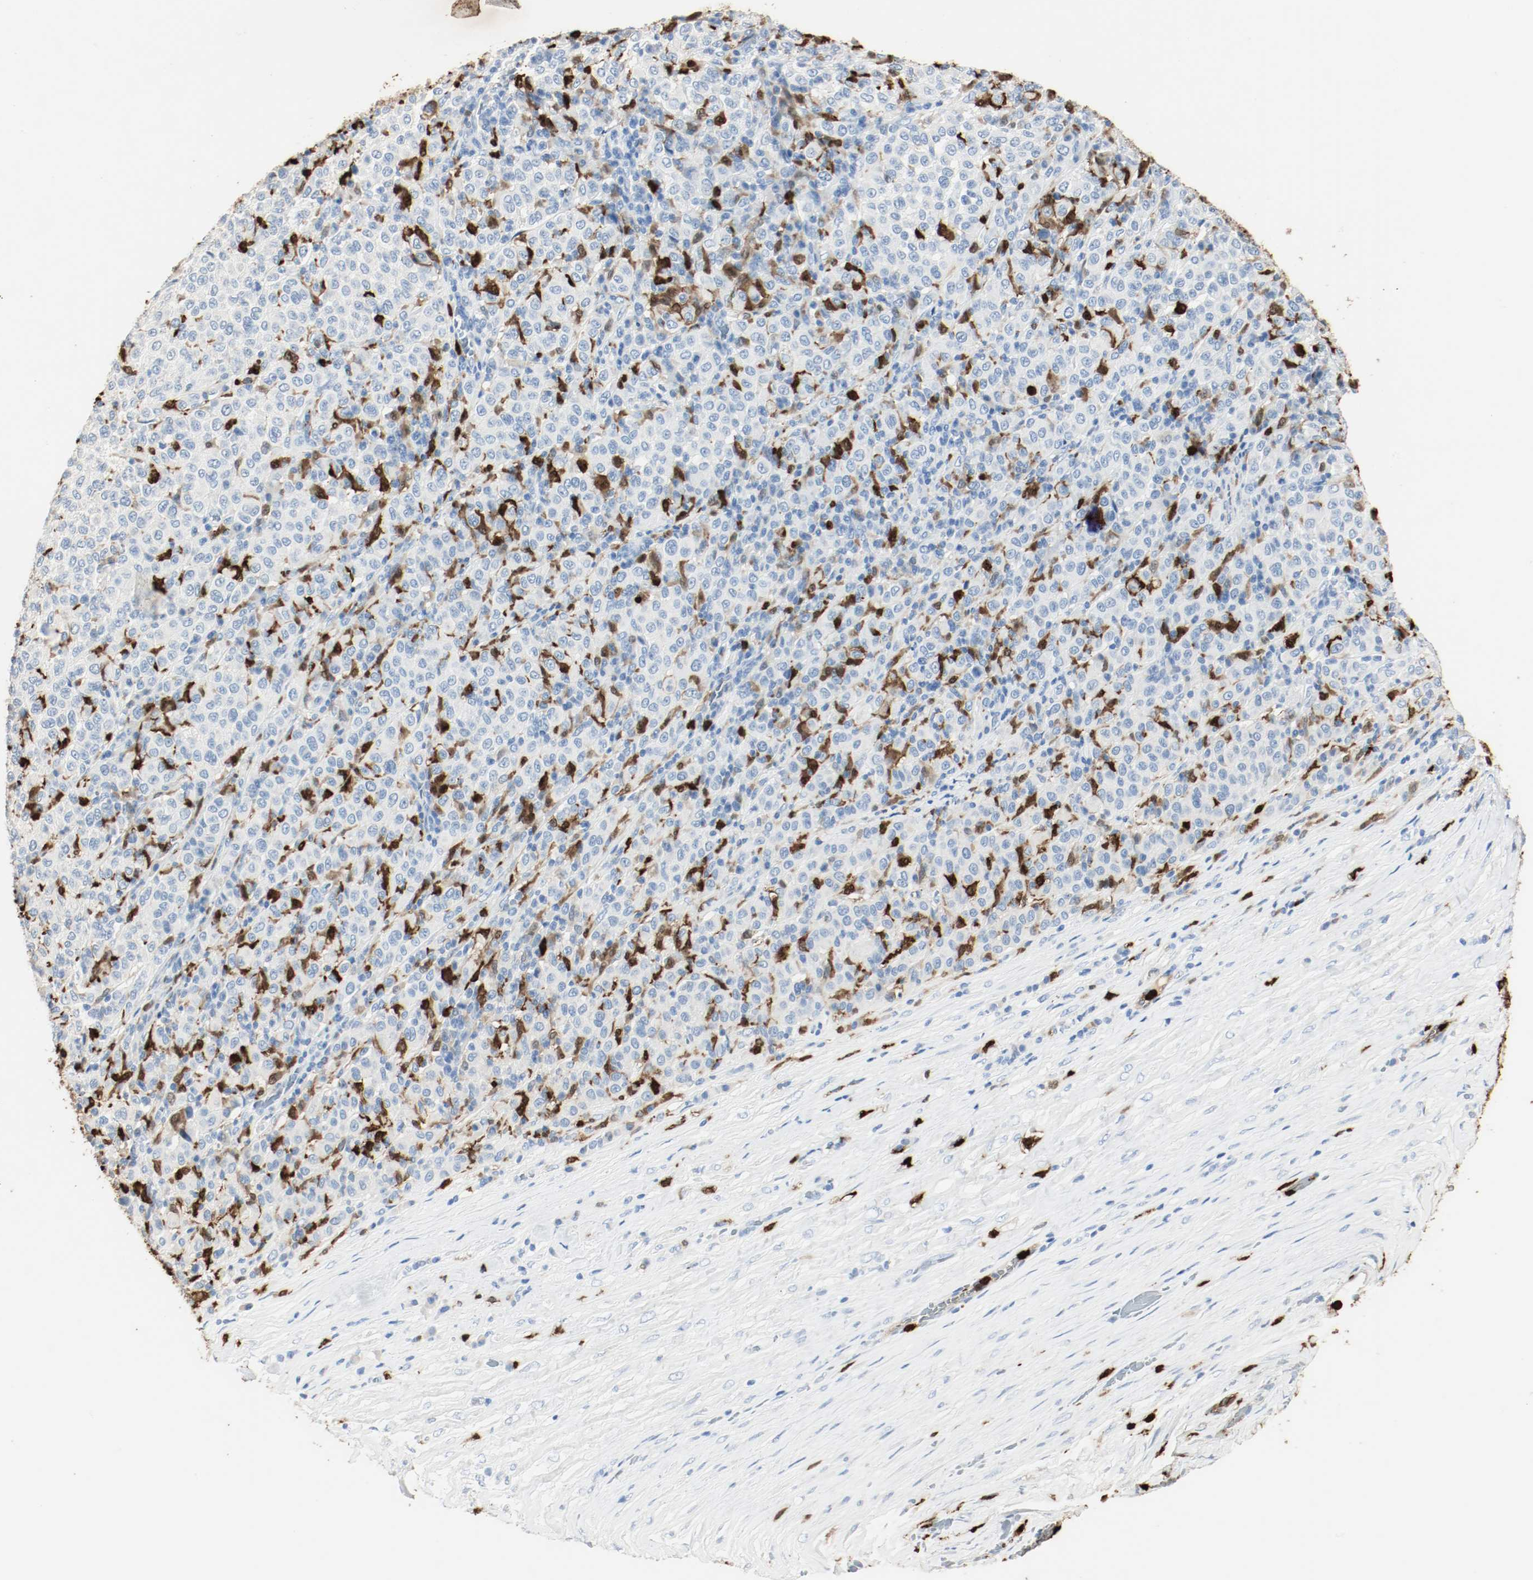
{"staining": {"intensity": "negative", "quantity": "none", "location": "none"}, "tissue": "melanoma", "cell_type": "Tumor cells", "image_type": "cancer", "snomed": [{"axis": "morphology", "description": "Malignant melanoma, Metastatic site"}, {"axis": "topography", "description": "Pancreas"}], "caption": "Tumor cells are negative for brown protein staining in melanoma.", "gene": "S100A9", "patient": {"sex": "female", "age": 30}}